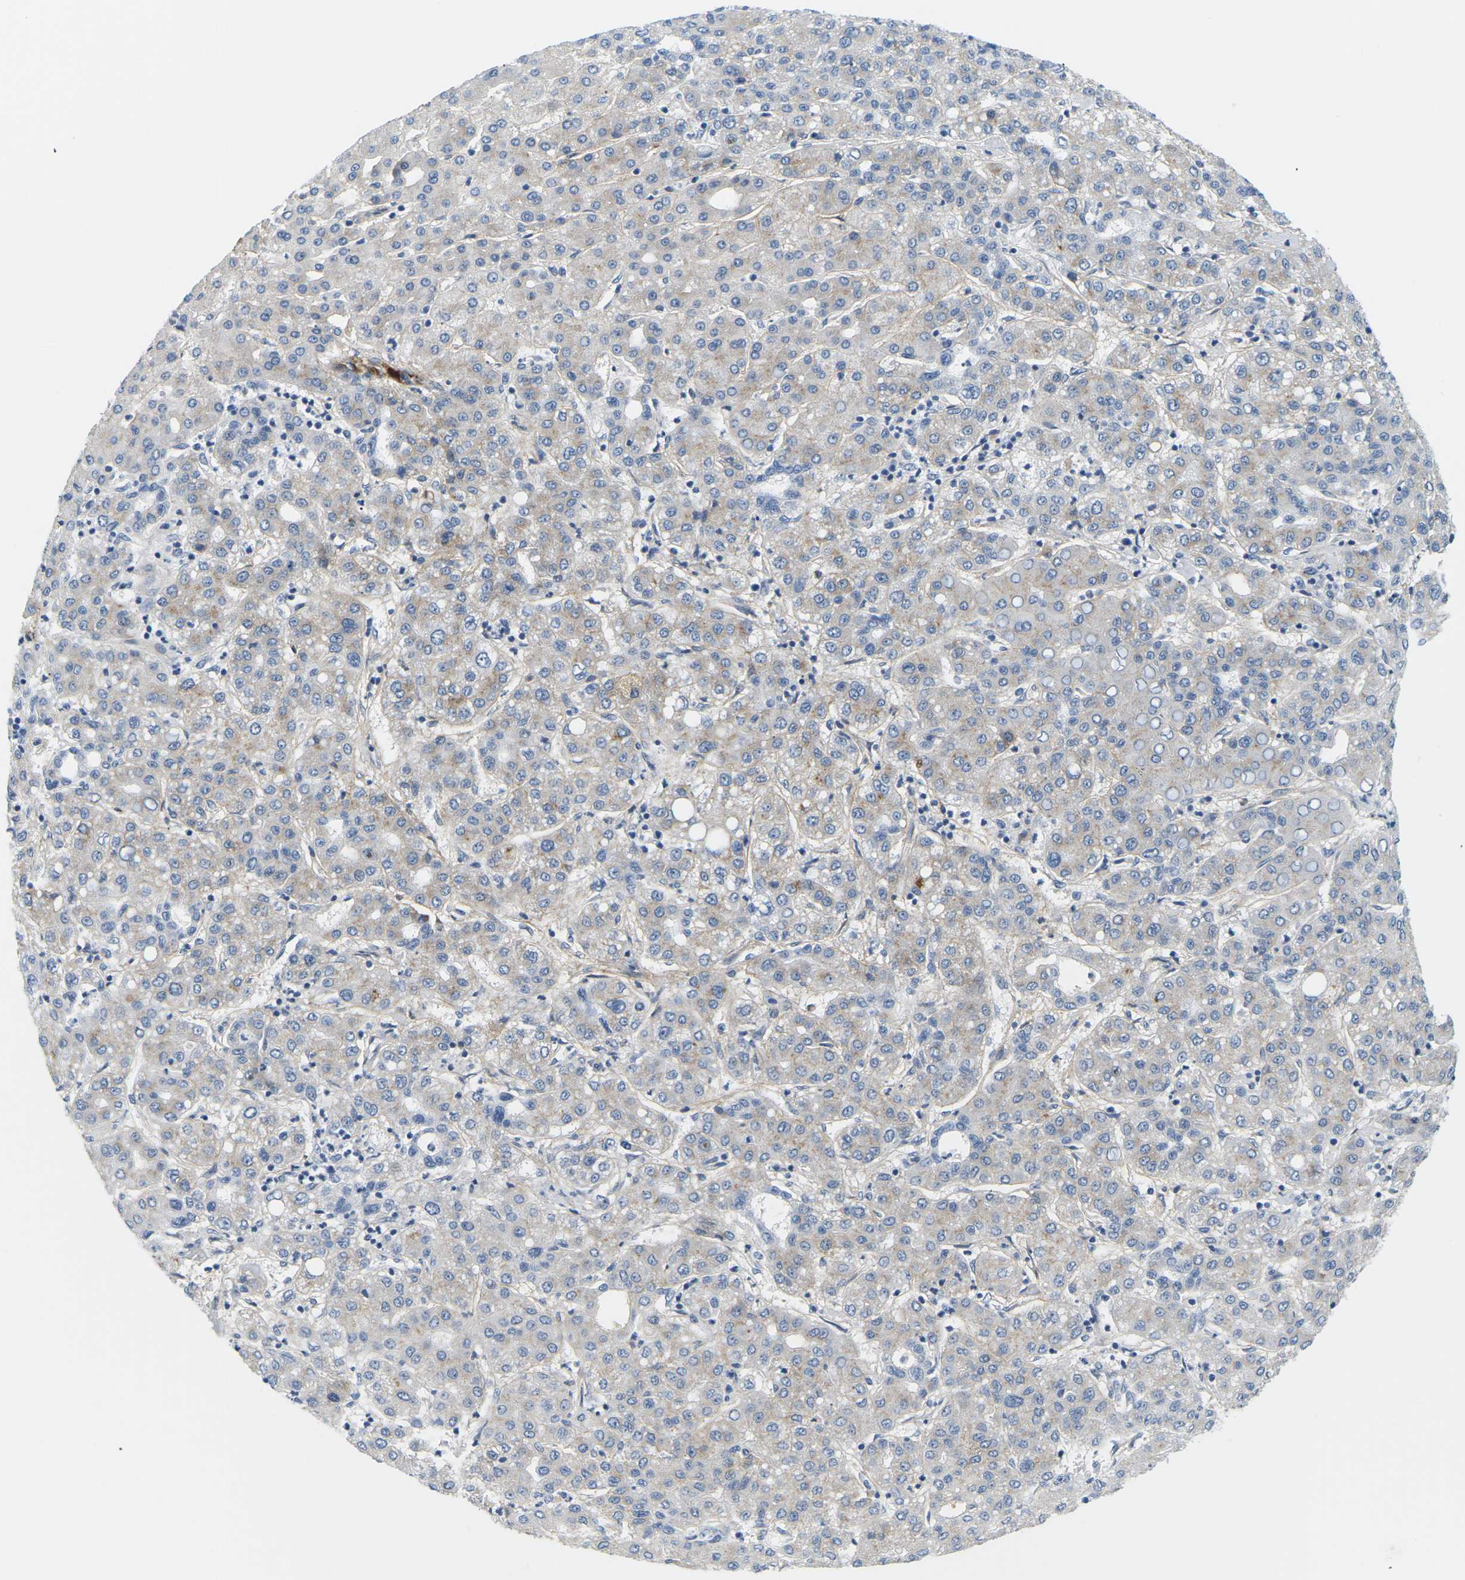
{"staining": {"intensity": "weak", "quantity": "<25%", "location": "cytoplasmic/membranous"}, "tissue": "liver cancer", "cell_type": "Tumor cells", "image_type": "cancer", "snomed": [{"axis": "morphology", "description": "Carcinoma, Hepatocellular, NOS"}, {"axis": "topography", "description": "Liver"}], "caption": "High magnification brightfield microscopy of liver hepatocellular carcinoma stained with DAB (brown) and counterstained with hematoxylin (blue): tumor cells show no significant positivity.", "gene": "APOB", "patient": {"sex": "male", "age": 65}}